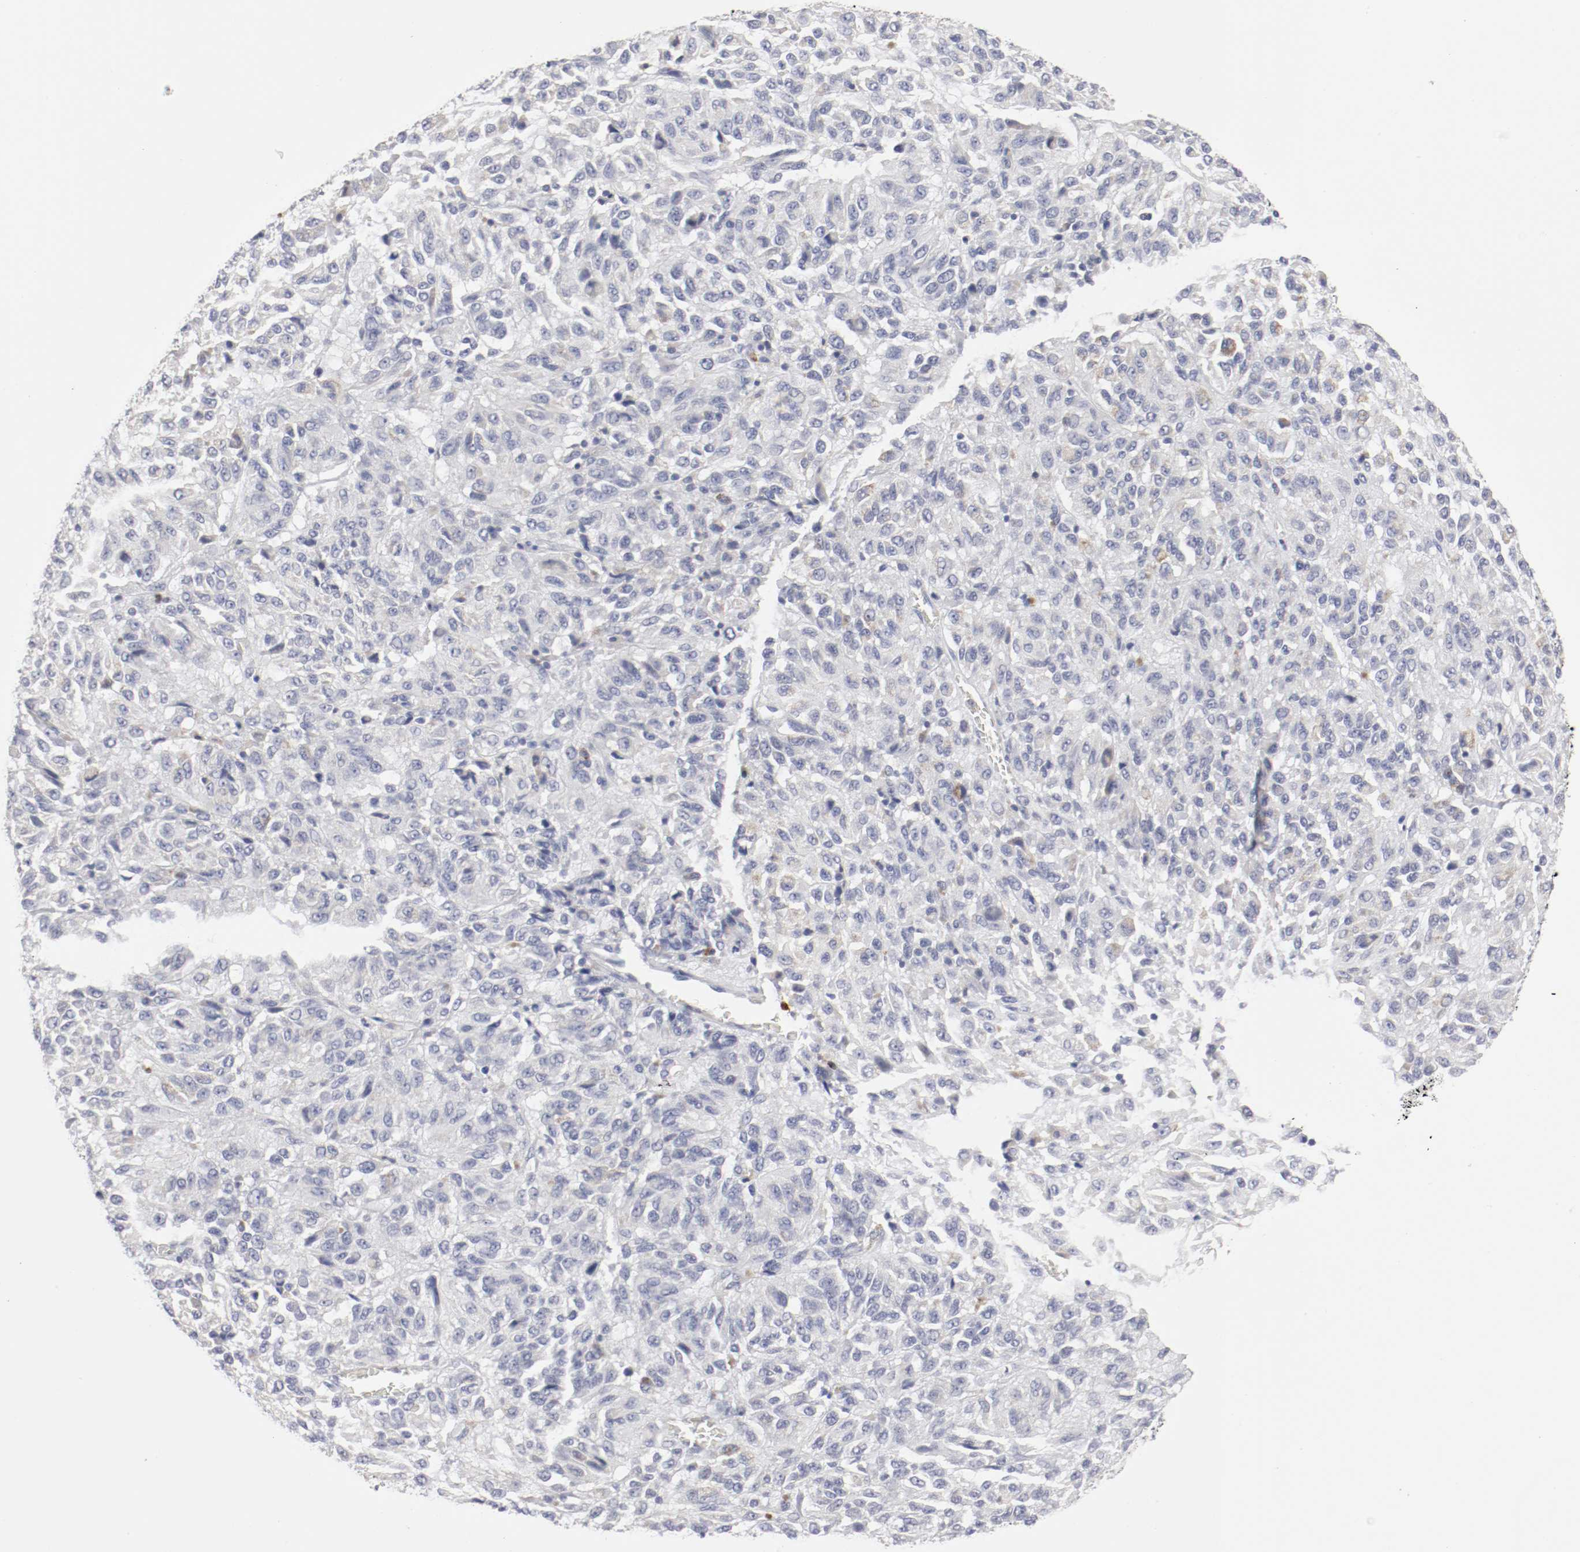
{"staining": {"intensity": "weak", "quantity": "<25%", "location": "cytoplasmic/membranous"}, "tissue": "melanoma", "cell_type": "Tumor cells", "image_type": "cancer", "snomed": [{"axis": "morphology", "description": "Malignant melanoma, Metastatic site"}, {"axis": "topography", "description": "Lung"}], "caption": "This is an IHC photomicrograph of human malignant melanoma (metastatic site). There is no expression in tumor cells.", "gene": "ITGAX", "patient": {"sex": "male", "age": 64}}